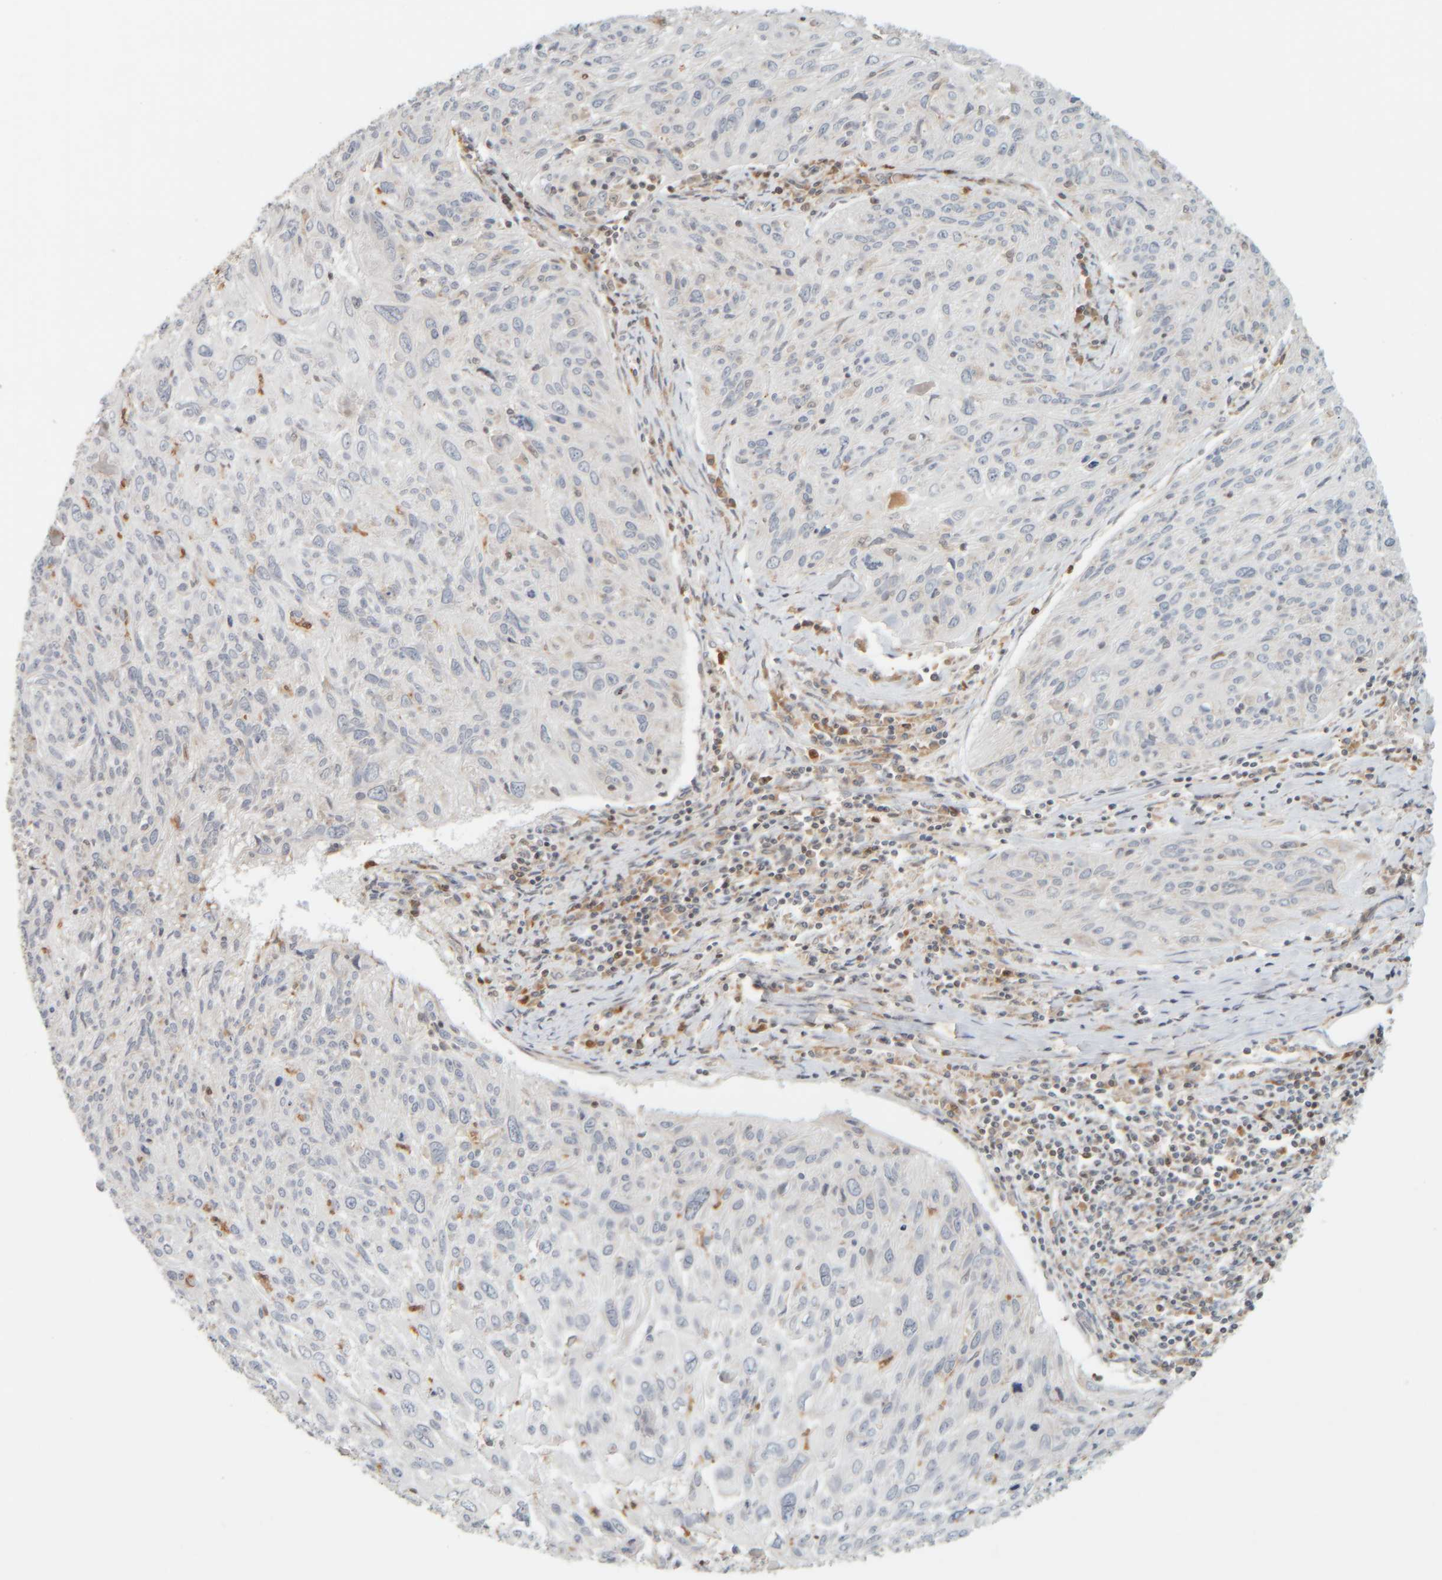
{"staining": {"intensity": "negative", "quantity": "none", "location": "none"}, "tissue": "cervical cancer", "cell_type": "Tumor cells", "image_type": "cancer", "snomed": [{"axis": "morphology", "description": "Squamous cell carcinoma, NOS"}, {"axis": "topography", "description": "Cervix"}], "caption": "An image of cervical cancer (squamous cell carcinoma) stained for a protein demonstrates no brown staining in tumor cells.", "gene": "PTGES3L-AARSD1", "patient": {"sex": "female", "age": 51}}